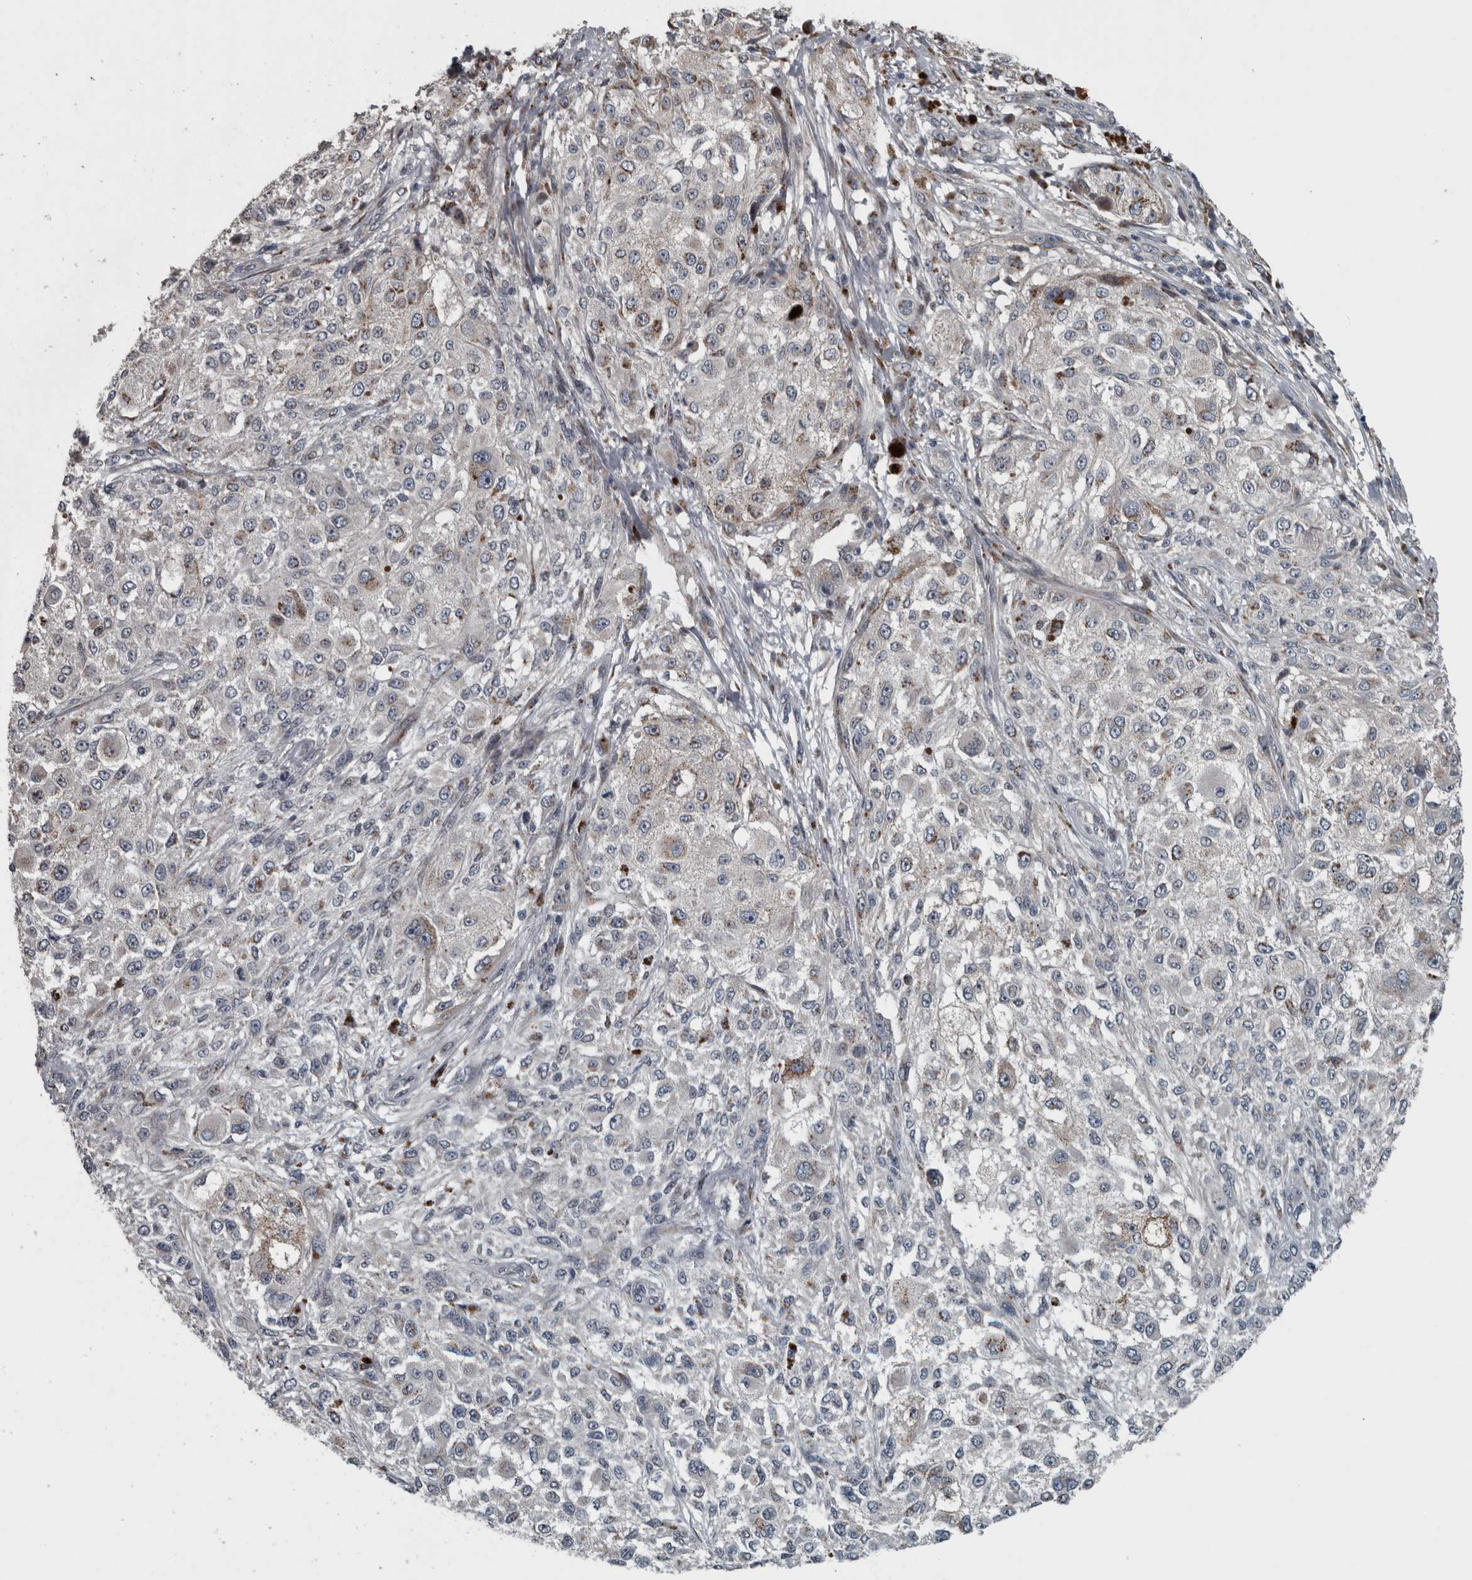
{"staining": {"intensity": "weak", "quantity": "<25%", "location": "cytoplasmic/membranous"}, "tissue": "melanoma", "cell_type": "Tumor cells", "image_type": "cancer", "snomed": [{"axis": "morphology", "description": "Necrosis, NOS"}, {"axis": "morphology", "description": "Malignant melanoma, NOS"}, {"axis": "topography", "description": "Skin"}], "caption": "Photomicrograph shows no protein positivity in tumor cells of melanoma tissue.", "gene": "ZNF345", "patient": {"sex": "female", "age": 87}}